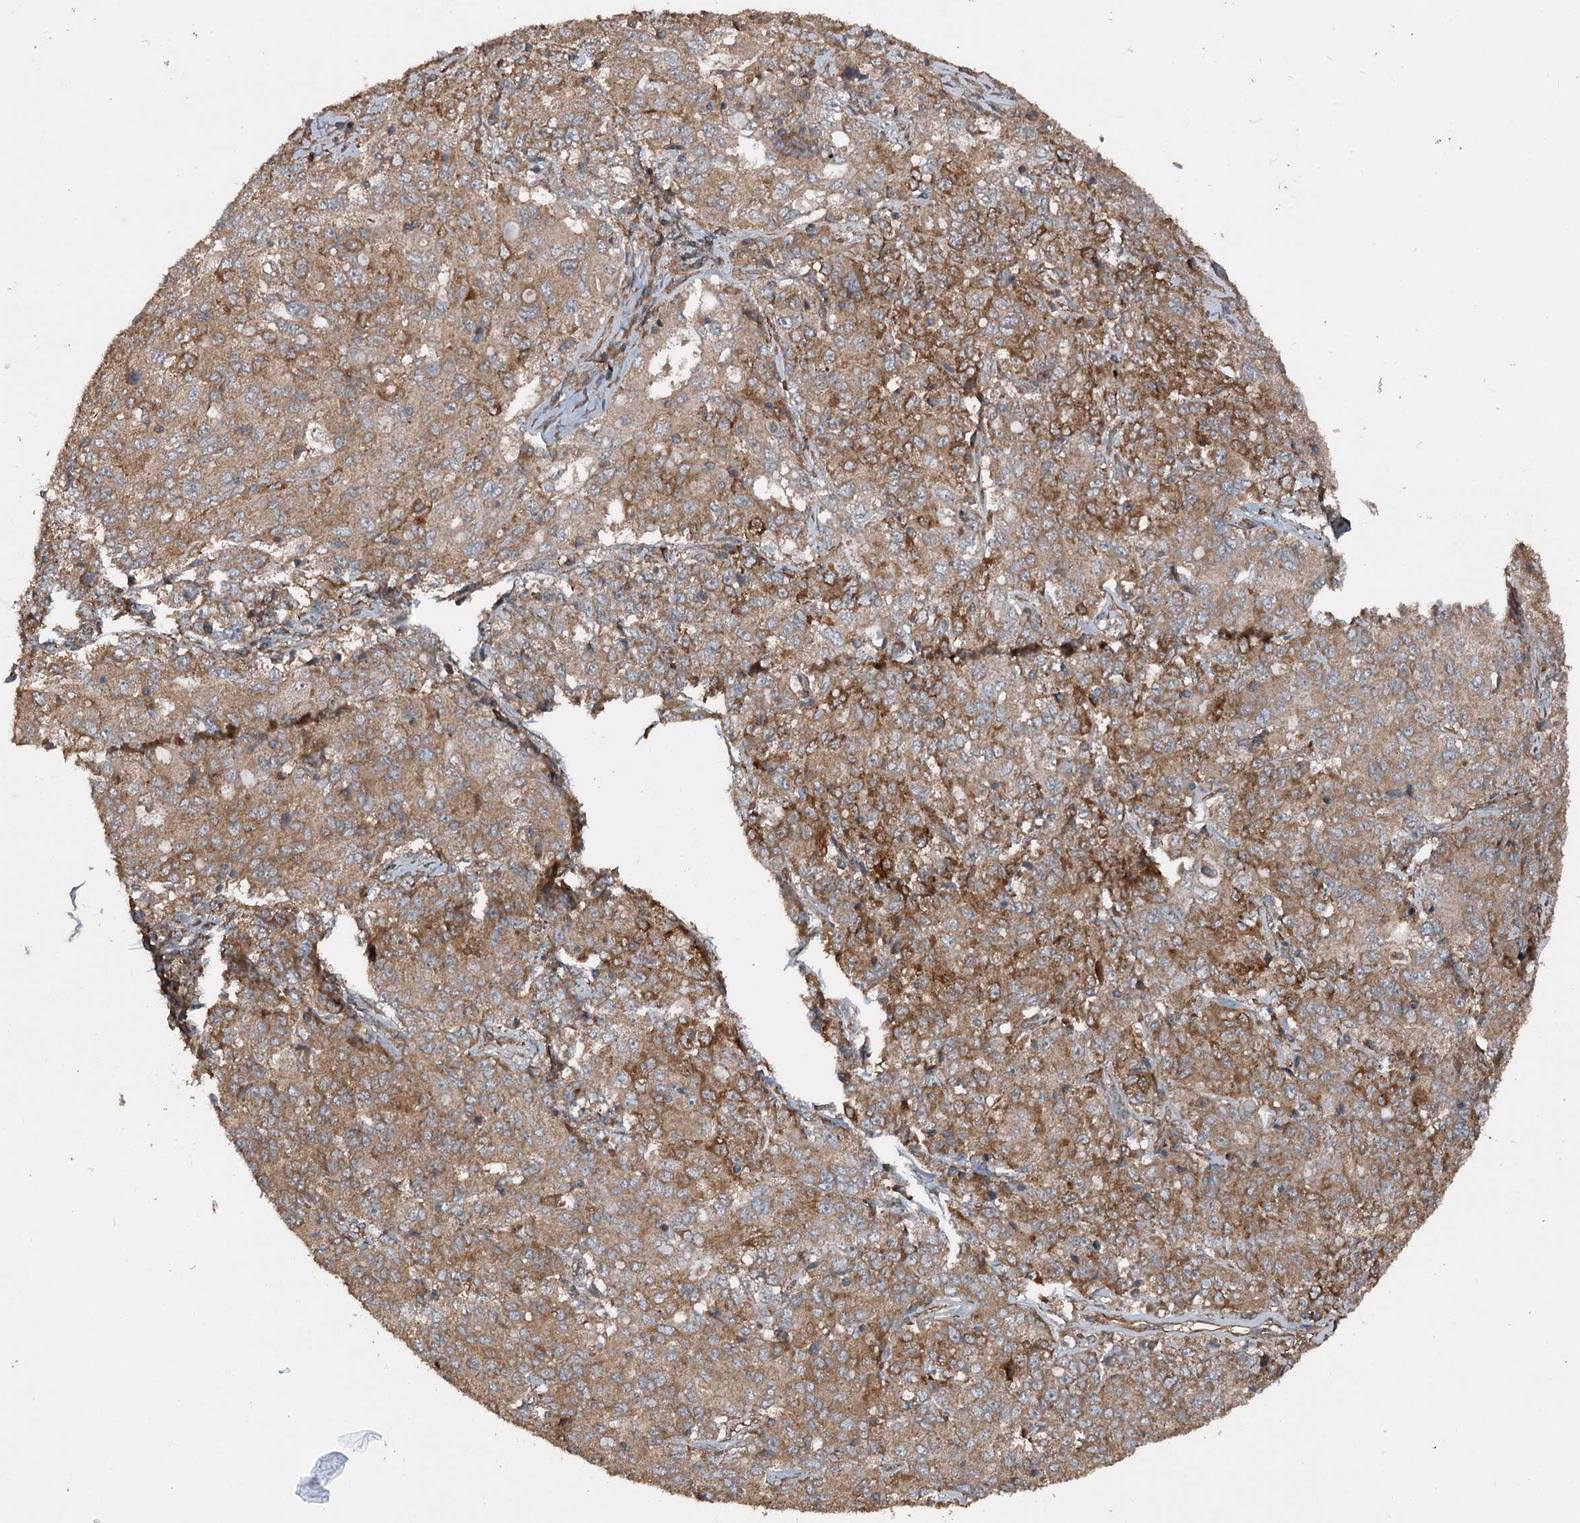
{"staining": {"intensity": "moderate", "quantity": ">75%", "location": "cytoplasmic/membranous"}, "tissue": "ovarian cancer", "cell_type": "Tumor cells", "image_type": "cancer", "snomed": [{"axis": "morphology", "description": "Carcinoma, endometroid"}, {"axis": "topography", "description": "Ovary"}], "caption": "This is a histology image of immunohistochemistry staining of ovarian cancer, which shows moderate expression in the cytoplasmic/membranous of tumor cells.", "gene": "RNF214", "patient": {"sex": "female", "age": 62}}